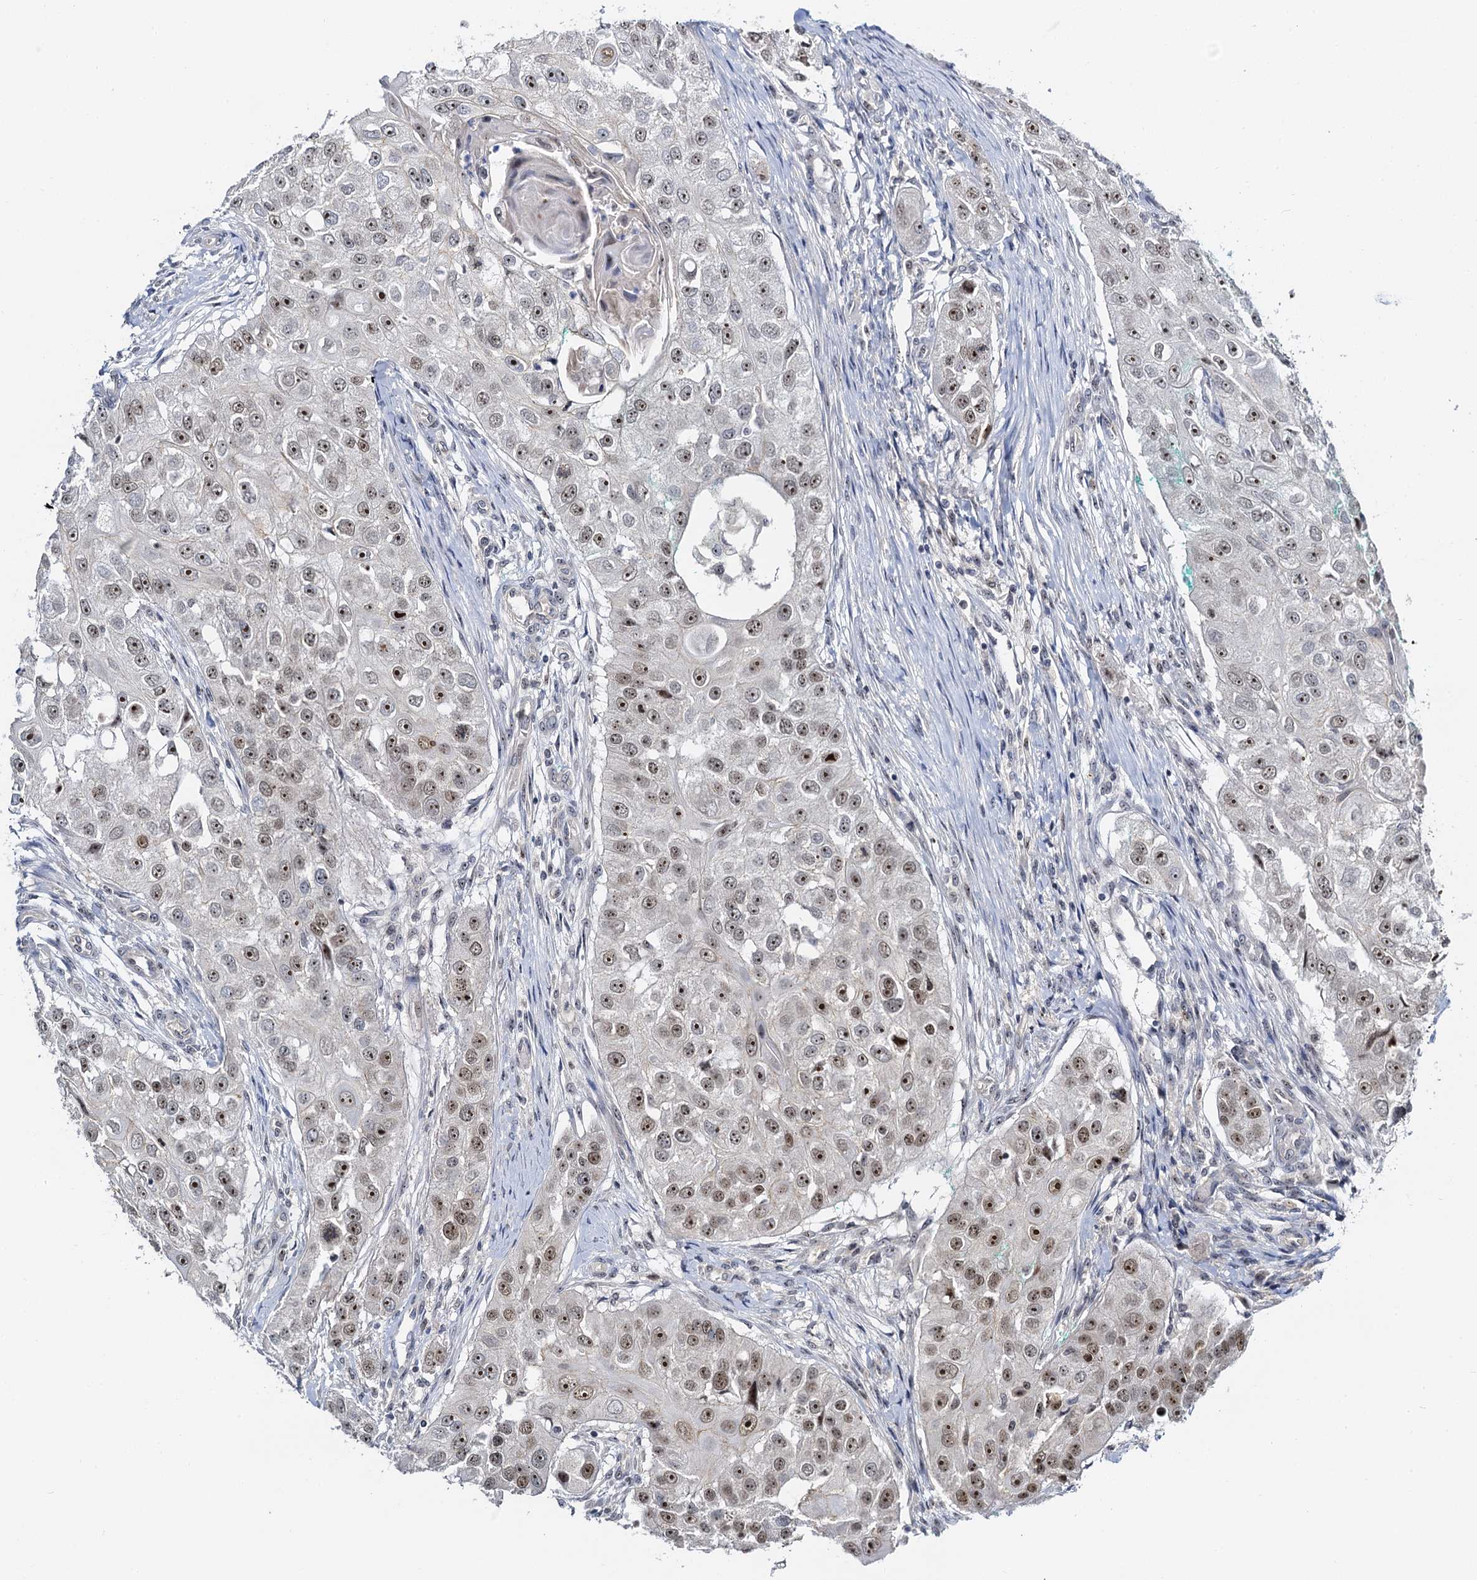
{"staining": {"intensity": "moderate", "quantity": ">75%", "location": "nuclear"}, "tissue": "head and neck cancer", "cell_type": "Tumor cells", "image_type": "cancer", "snomed": [{"axis": "morphology", "description": "Normal tissue, NOS"}, {"axis": "morphology", "description": "Squamous cell carcinoma, NOS"}, {"axis": "topography", "description": "Skeletal muscle"}, {"axis": "topography", "description": "Head-Neck"}], "caption": "This image demonstrates immunohistochemistry staining of human squamous cell carcinoma (head and neck), with medium moderate nuclear positivity in about >75% of tumor cells.", "gene": "NOP2", "patient": {"sex": "male", "age": 51}}